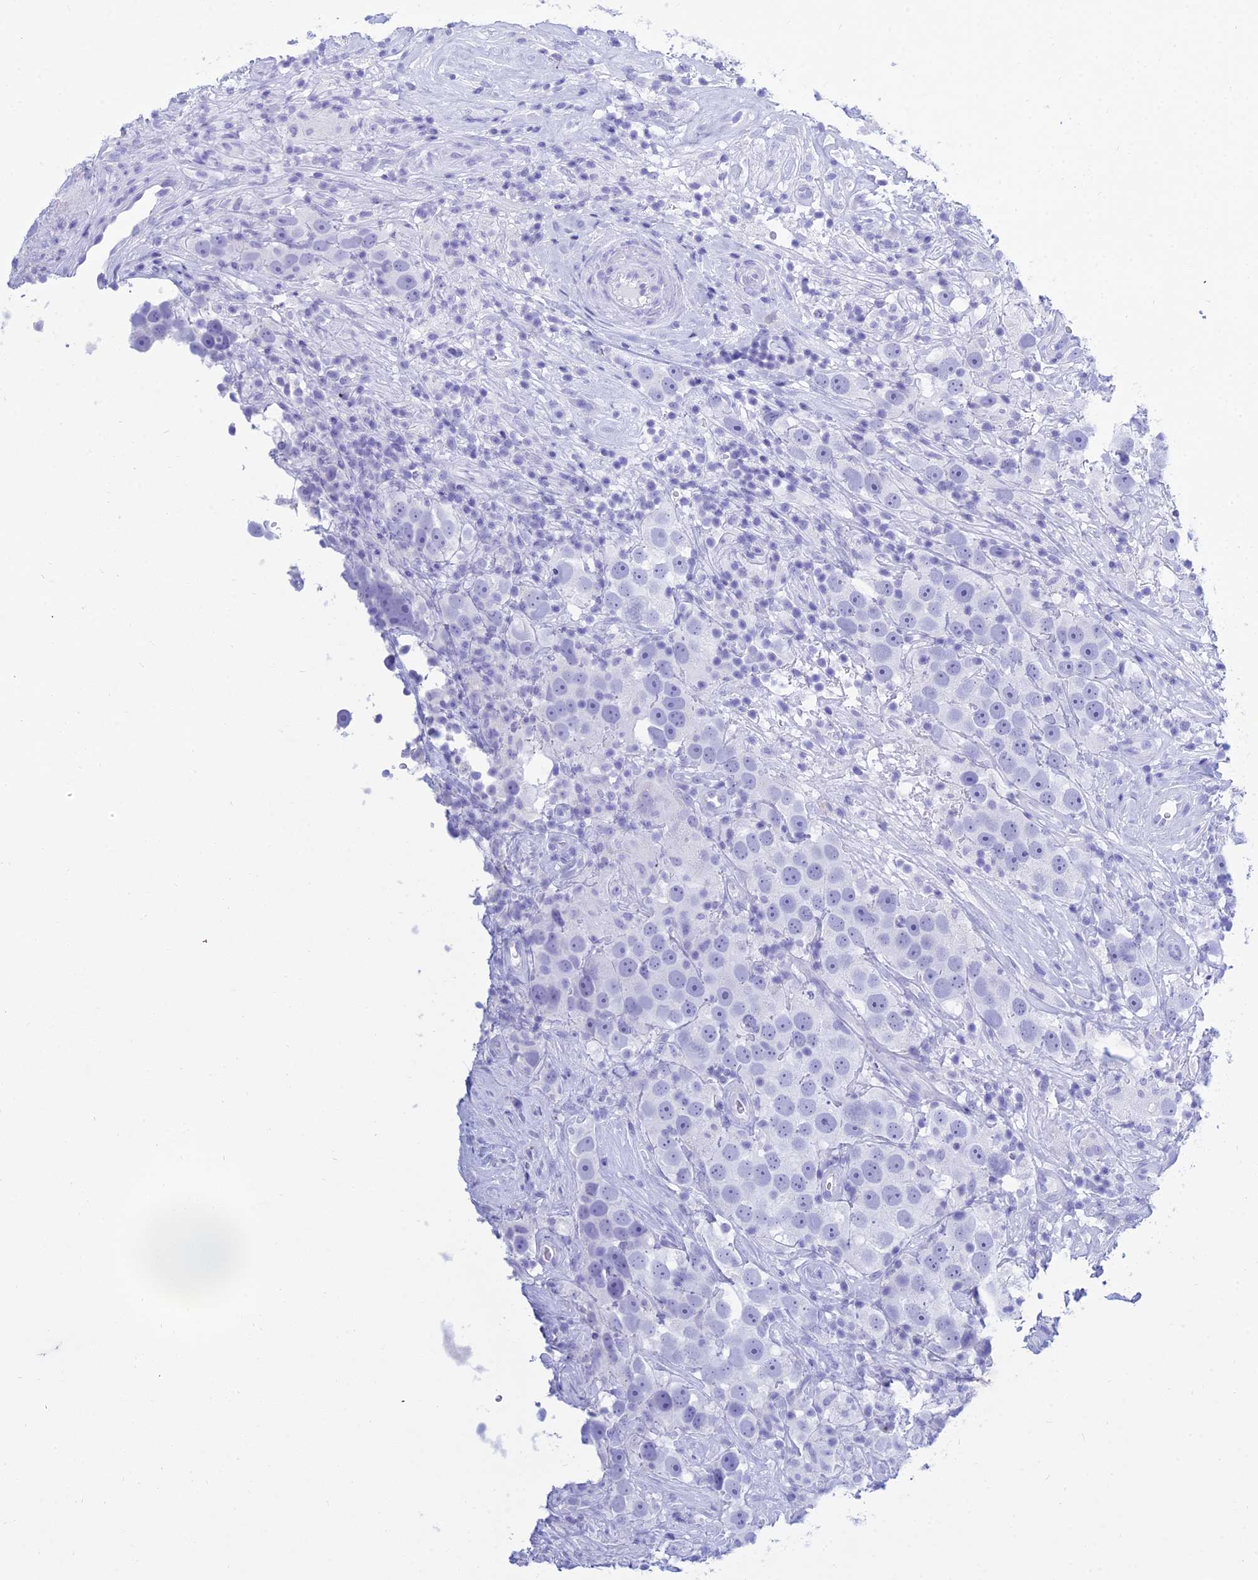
{"staining": {"intensity": "negative", "quantity": "none", "location": "none"}, "tissue": "testis cancer", "cell_type": "Tumor cells", "image_type": "cancer", "snomed": [{"axis": "morphology", "description": "Seminoma, NOS"}, {"axis": "topography", "description": "Testis"}], "caption": "DAB immunohistochemical staining of human testis seminoma exhibits no significant staining in tumor cells. The staining was performed using DAB to visualize the protein expression in brown, while the nuclei were stained in blue with hematoxylin (Magnification: 20x).", "gene": "PATE4", "patient": {"sex": "male", "age": 49}}